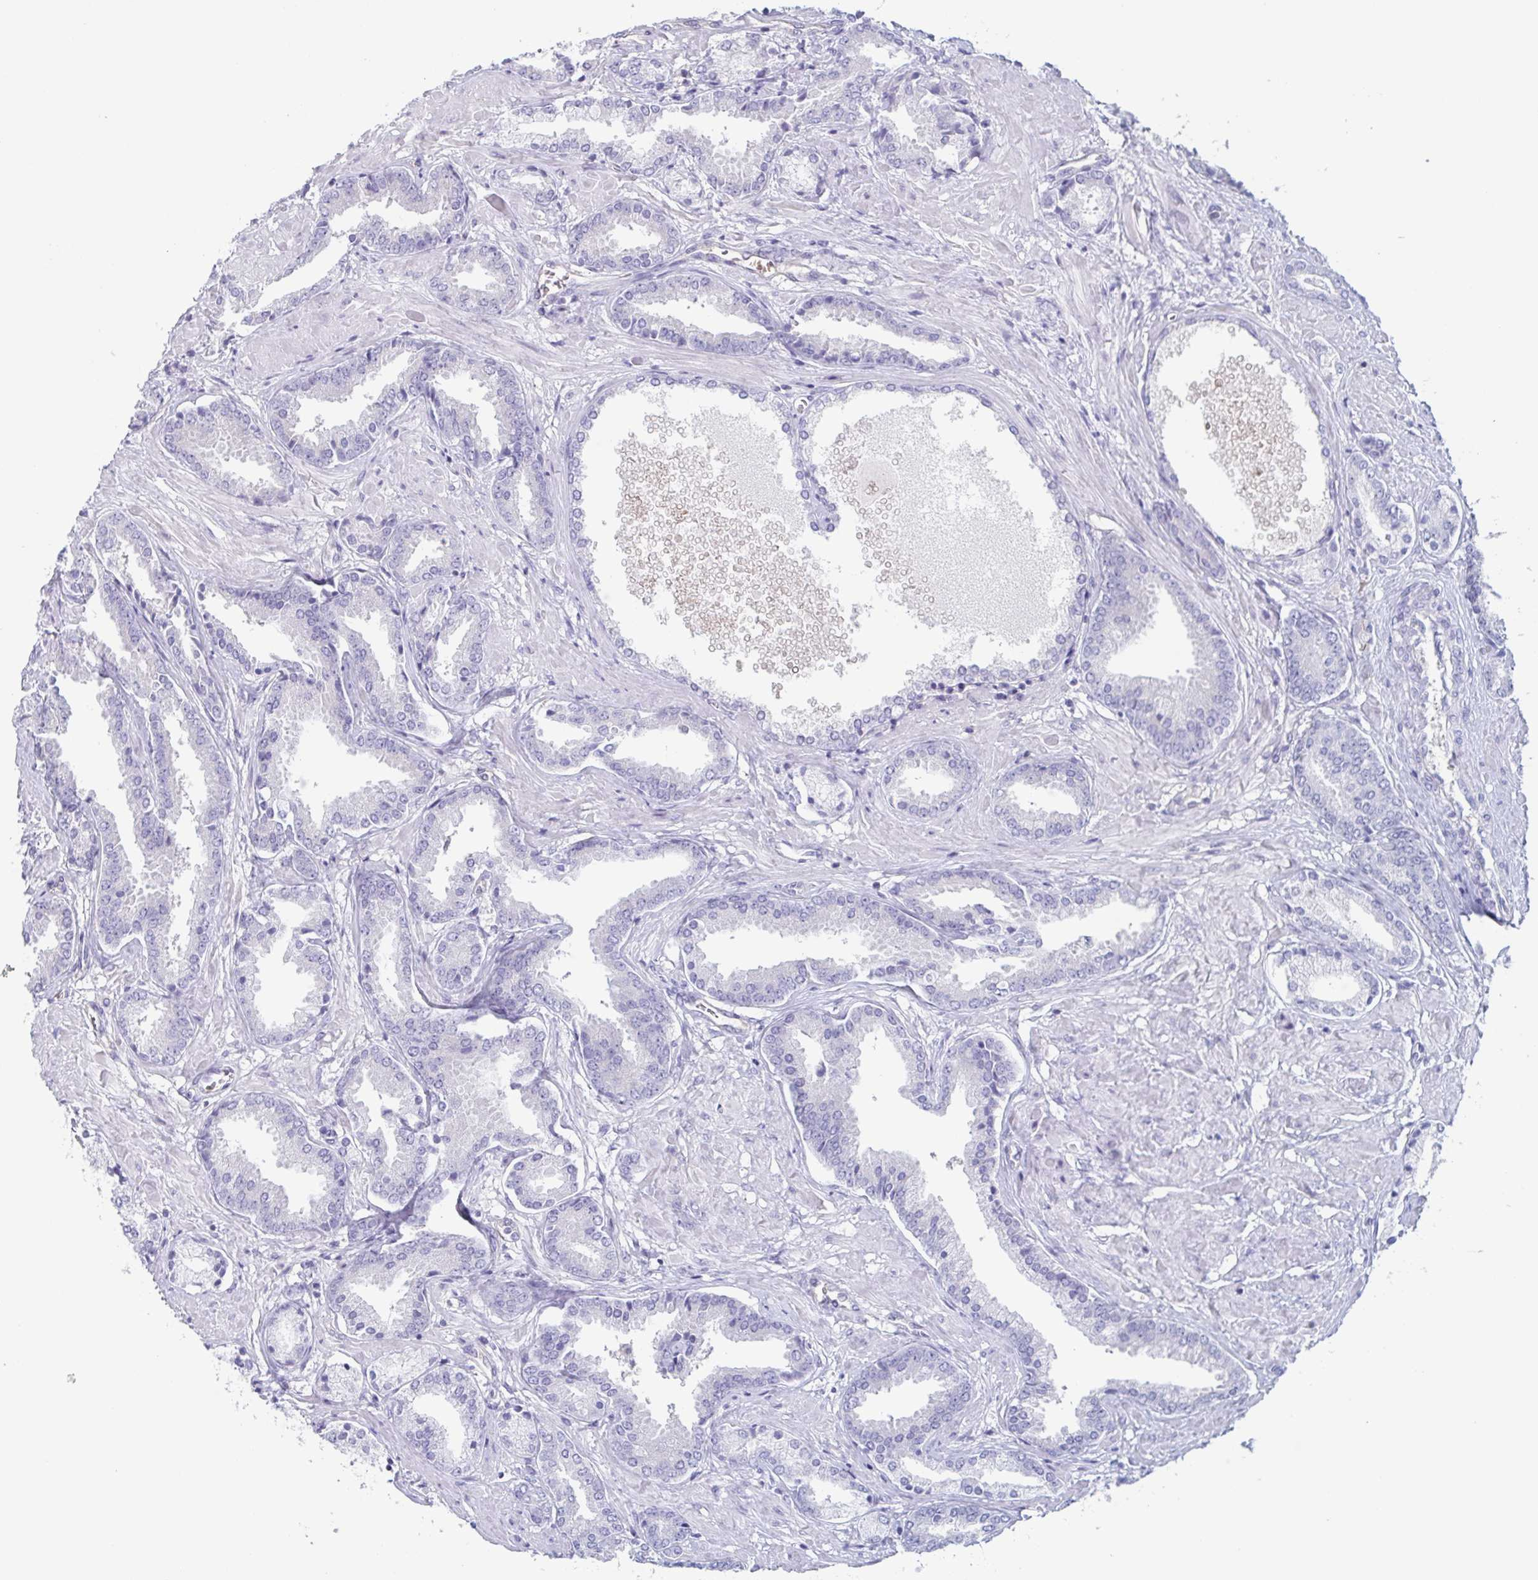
{"staining": {"intensity": "negative", "quantity": "none", "location": "none"}, "tissue": "prostate cancer", "cell_type": "Tumor cells", "image_type": "cancer", "snomed": [{"axis": "morphology", "description": "Adenocarcinoma, High grade"}, {"axis": "topography", "description": "Prostate"}], "caption": "Immunohistochemistry micrograph of prostate cancer stained for a protein (brown), which exhibits no positivity in tumor cells.", "gene": "BPI", "patient": {"sex": "male", "age": 56}}